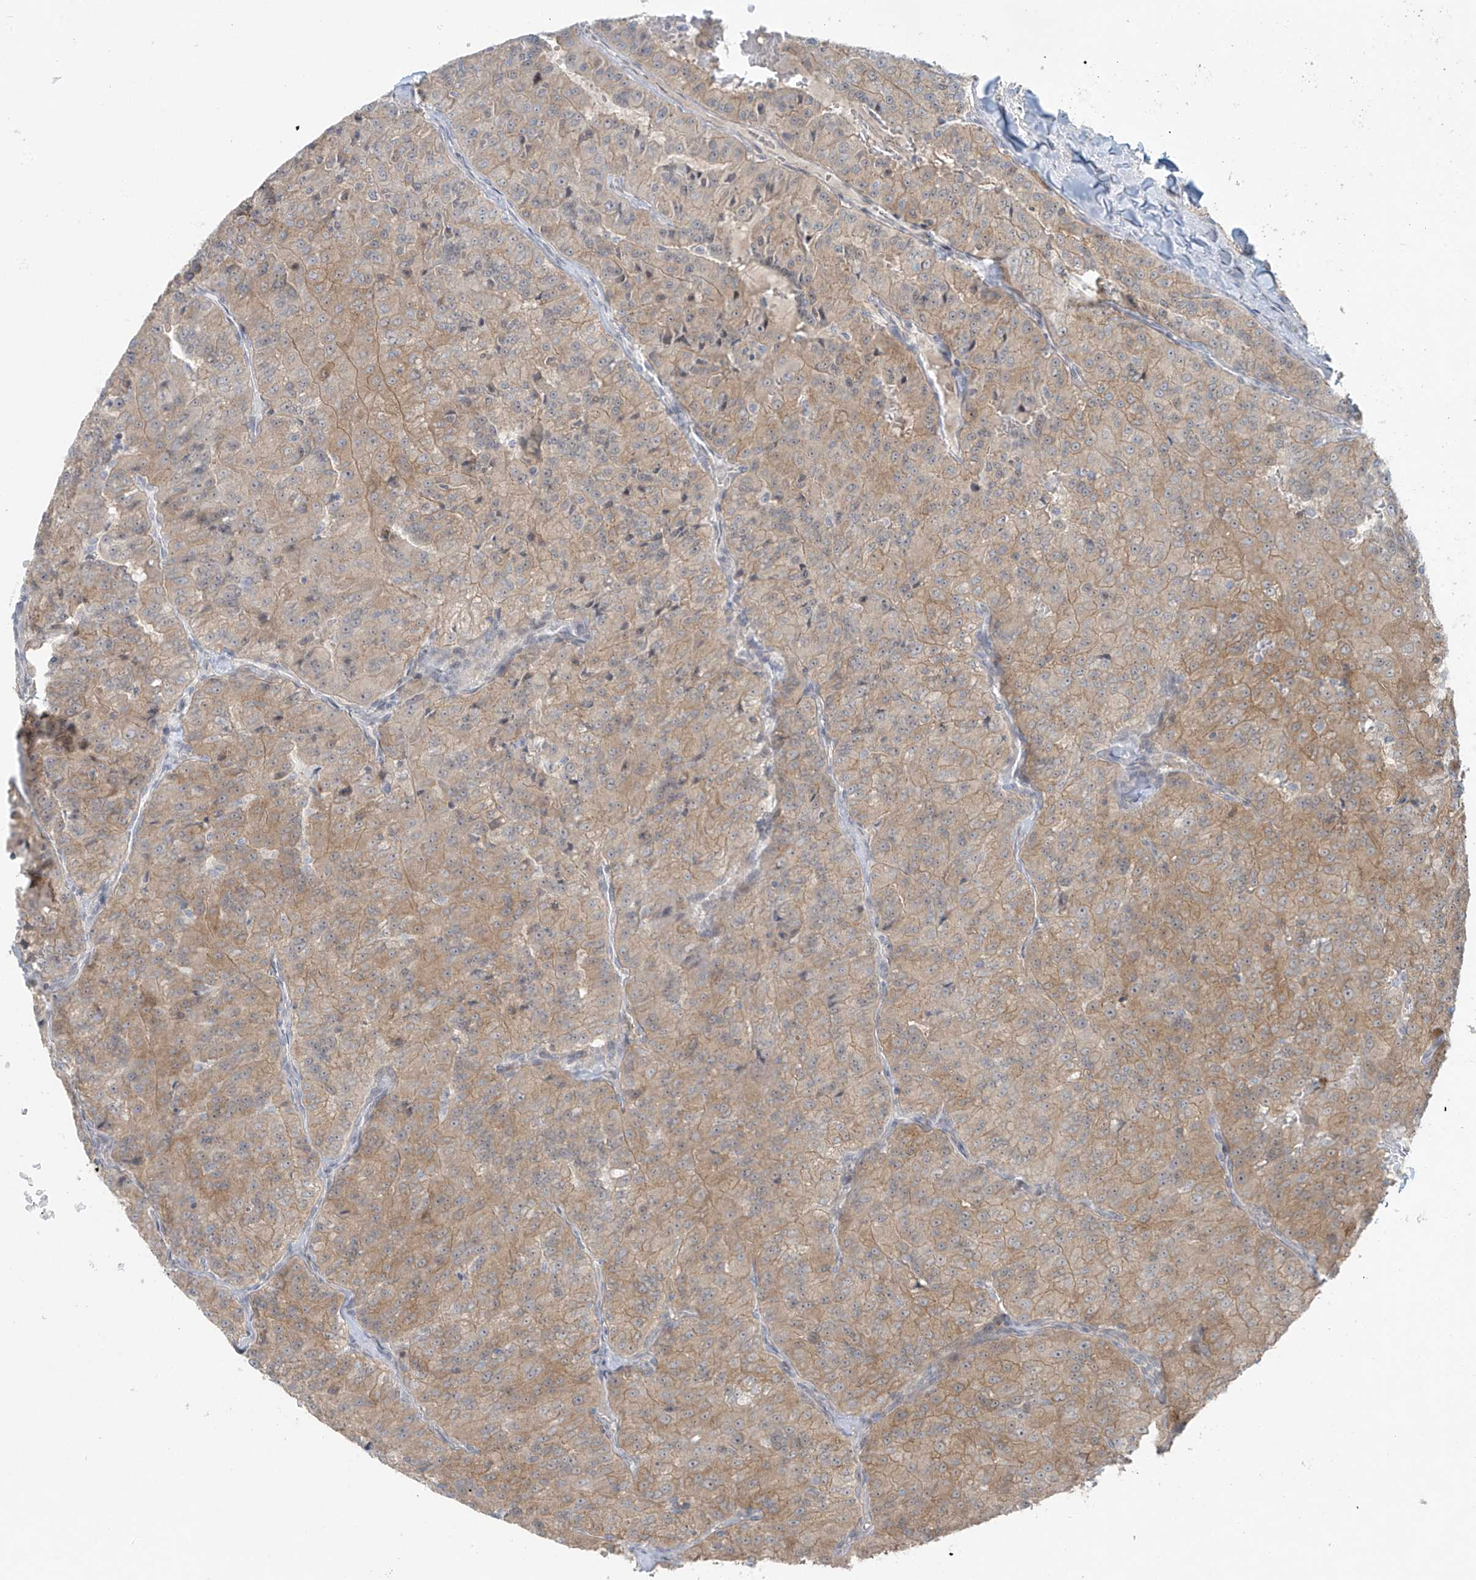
{"staining": {"intensity": "moderate", "quantity": ">75%", "location": "cytoplasmic/membranous"}, "tissue": "renal cancer", "cell_type": "Tumor cells", "image_type": "cancer", "snomed": [{"axis": "morphology", "description": "Adenocarcinoma, NOS"}, {"axis": "topography", "description": "Kidney"}], "caption": "Approximately >75% of tumor cells in adenocarcinoma (renal) exhibit moderate cytoplasmic/membranous protein expression as visualized by brown immunohistochemical staining.", "gene": "PPAT", "patient": {"sex": "female", "age": 63}}